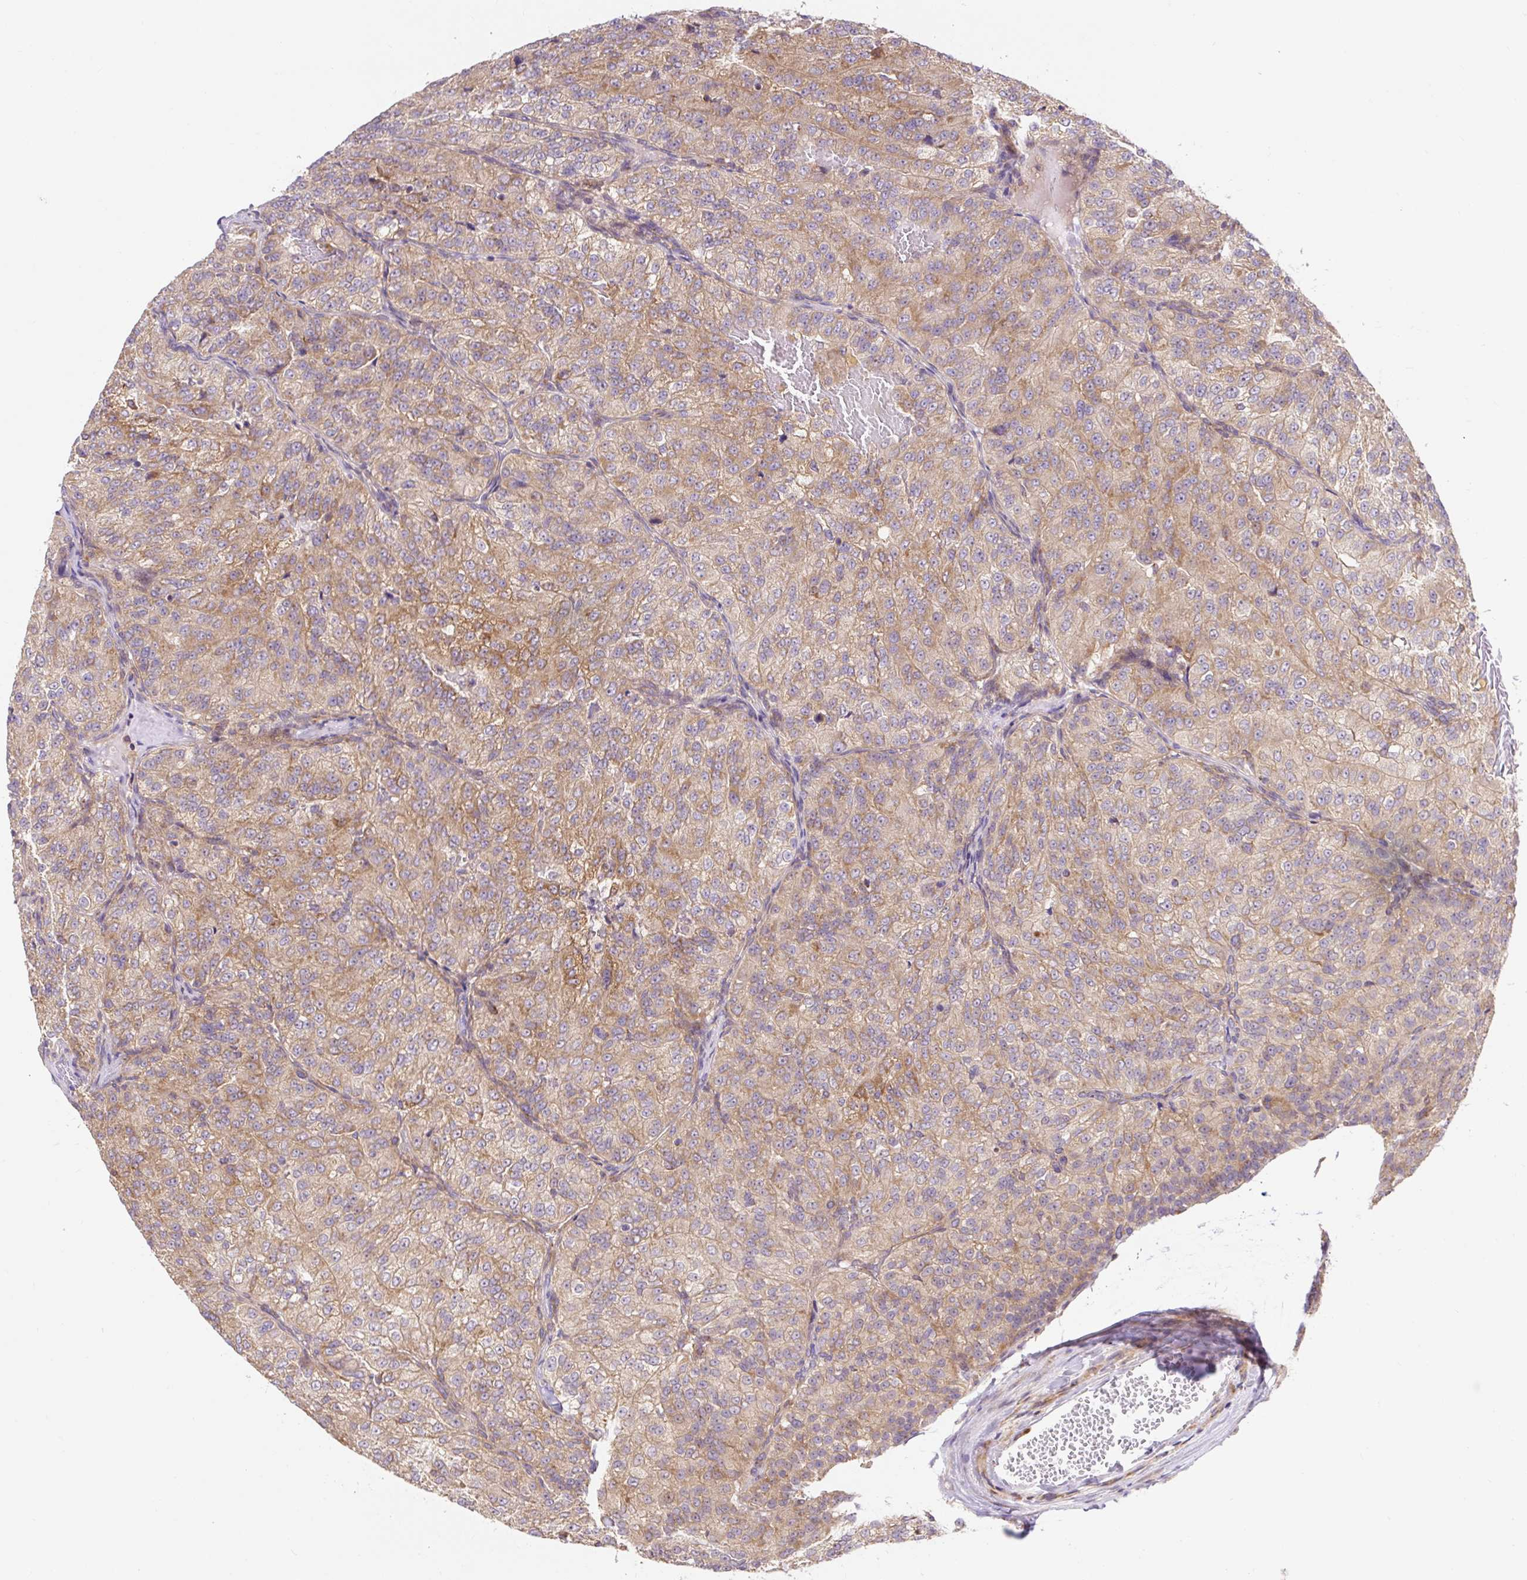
{"staining": {"intensity": "moderate", "quantity": ">75%", "location": "cytoplasmic/membranous"}, "tissue": "renal cancer", "cell_type": "Tumor cells", "image_type": "cancer", "snomed": [{"axis": "morphology", "description": "Adenocarcinoma, NOS"}, {"axis": "topography", "description": "Kidney"}], "caption": "Moderate cytoplasmic/membranous staining is seen in about >75% of tumor cells in renal cancer (adenocarcinoma). The staining is performed using DAB (3,3'-diaminobenzidine) brown chromogen to label protein expression. The nuclei are counter-stained blue using hematoxylin.", "gene": "TRIAP1", "patient": {"sex": "female", "age": 63}}